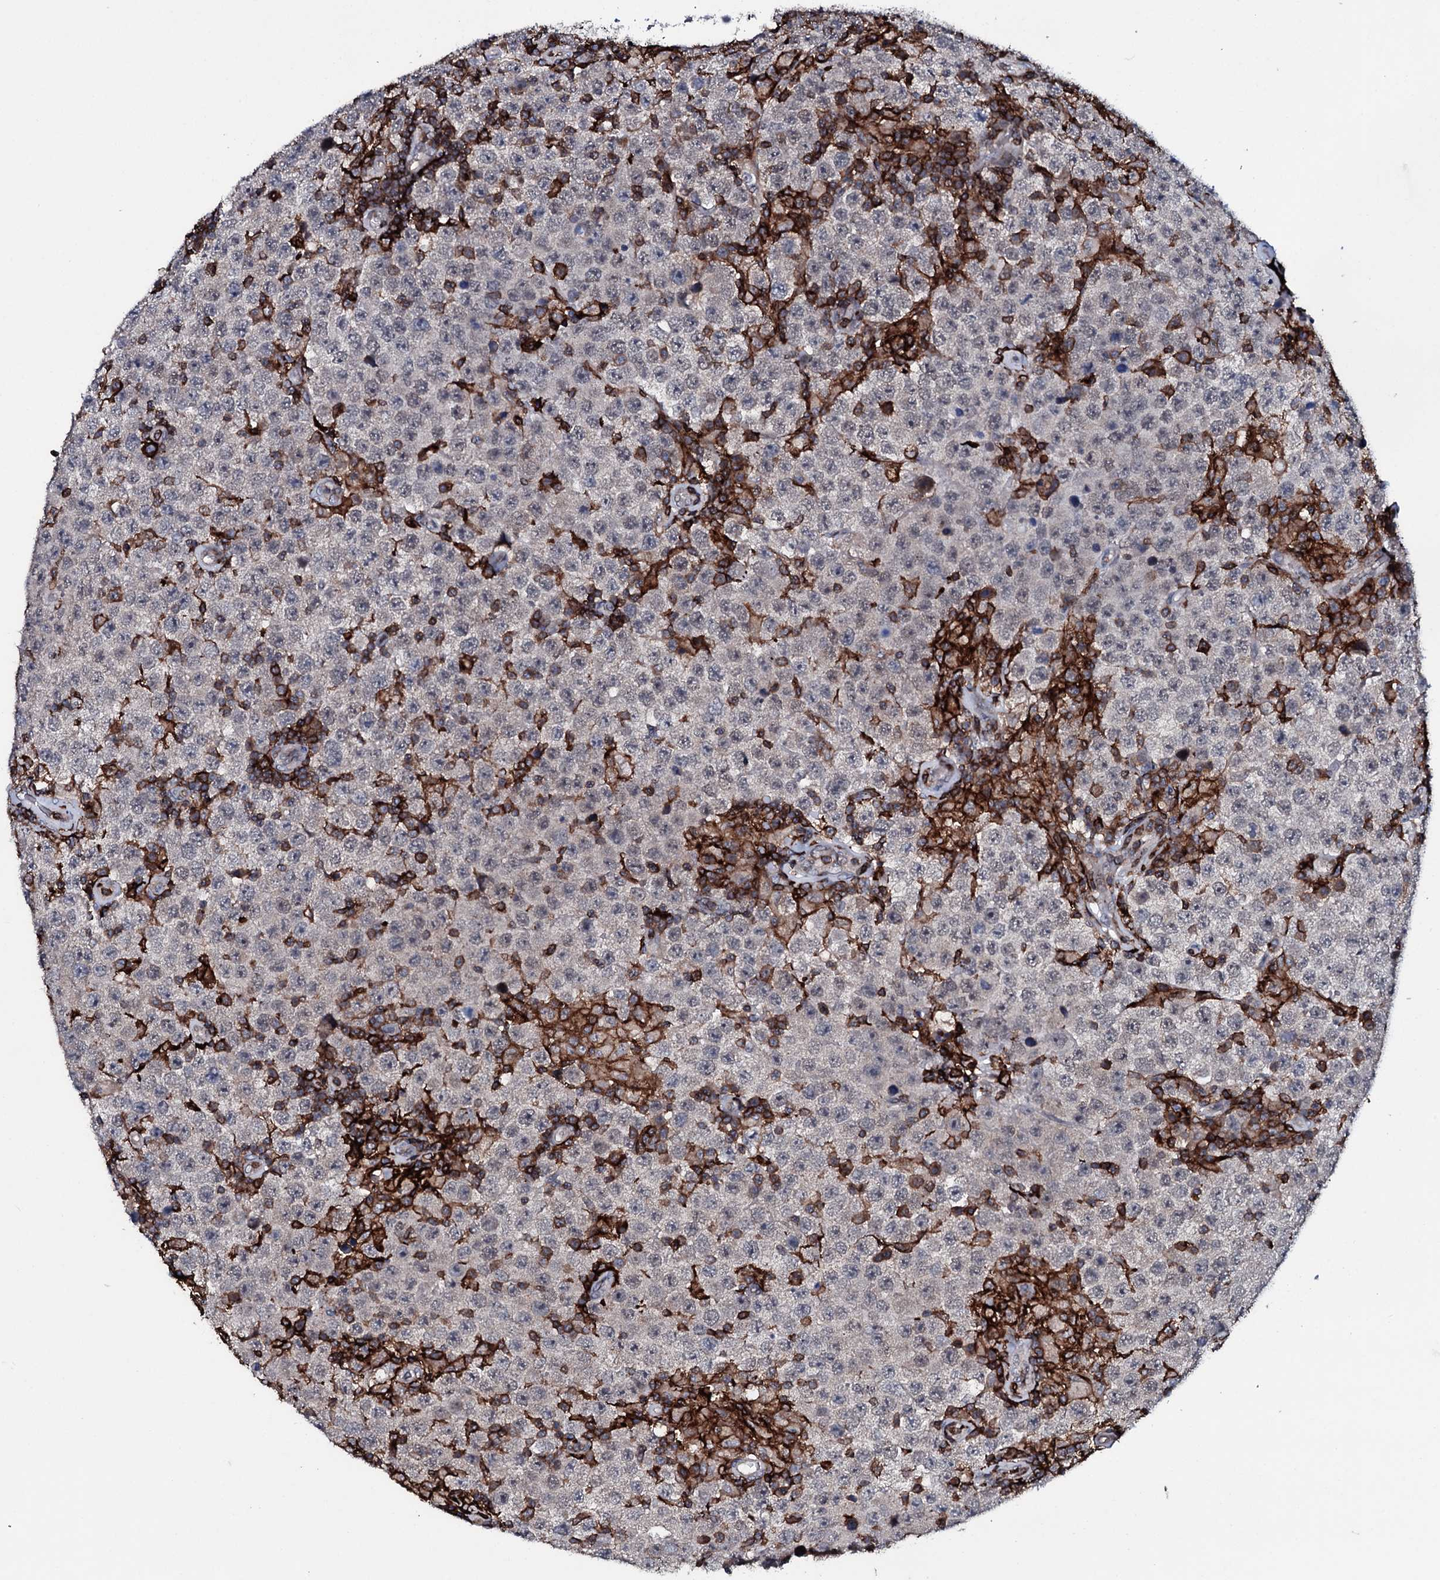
{"staining": {"intensity": "negative", "quantity": "none", "location": "none"}, "tissue": "testis cancer", "cell_type": "Tumor cells", "image_type": "cancer", "snomed": [{"axis": "morphology", "description": "Normal tissue, NOS"}, {"axis": "morphology", "description": "Urothelial carcinoma, High grade"}, {"axis": "morphology", "description": "Seminoma, NOS"}, {"axis": "morphology", "description": "Carcinoma, Embryonal, NOS"}, {"axis": "topography", "description": "Urinary bladder"}, {"axis": "topography", "description": "Testis"}], "caption": "Immunohistochemistry micrograph of neoplastic tissue: urothelial carcinoma (high-grade) (testis) stained with DAB (3,3'-diaminobenzidine) exhibits no significant protein staining in tumor cells.", "gene": "OGFOD2", "patient": {"sex": "male", "age": 41}}